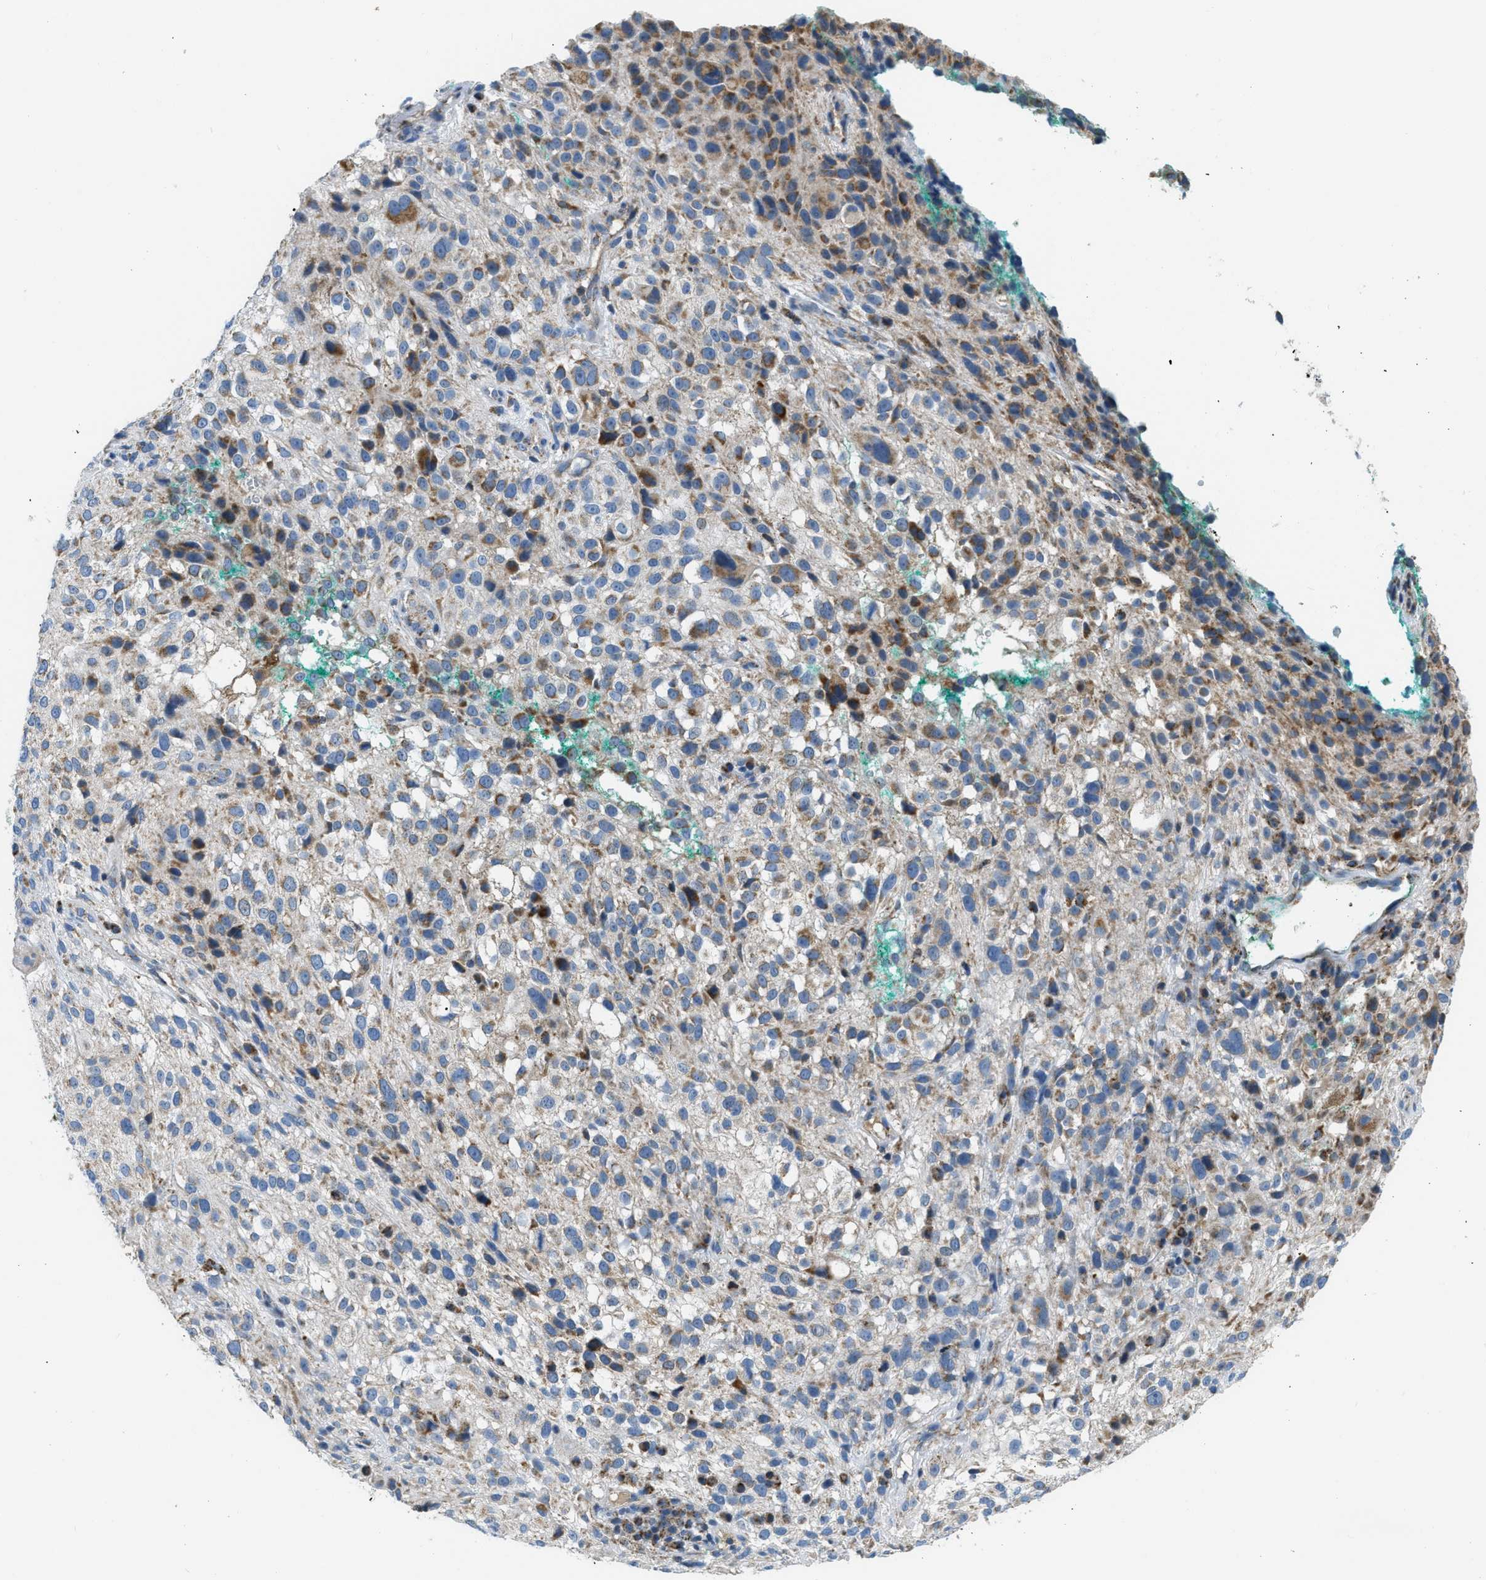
{"staining": {"intensity": "moderate", "quantity": "25%-75%", "location": "cytoplasmic/membranous"}, "tissue": "melanoma", "cell_type": "Tumor cells", "image_type": "cancer", "snomed": [{"axis": "morphology", "description": "Necrosis, NOS"}, {"axis": "morphology", "description": "Malignant melanoma, NOS"}, {"axis": "topography", "description": "Skin"}], "caption": "This is an image of immunohistochemistry staining of malignant melanoma, which shows moderate staining in the cytoplasmic/membranous of tumor cells.", "gene": "ACADVL", "patient": {"sex": "female", "age": 87}}